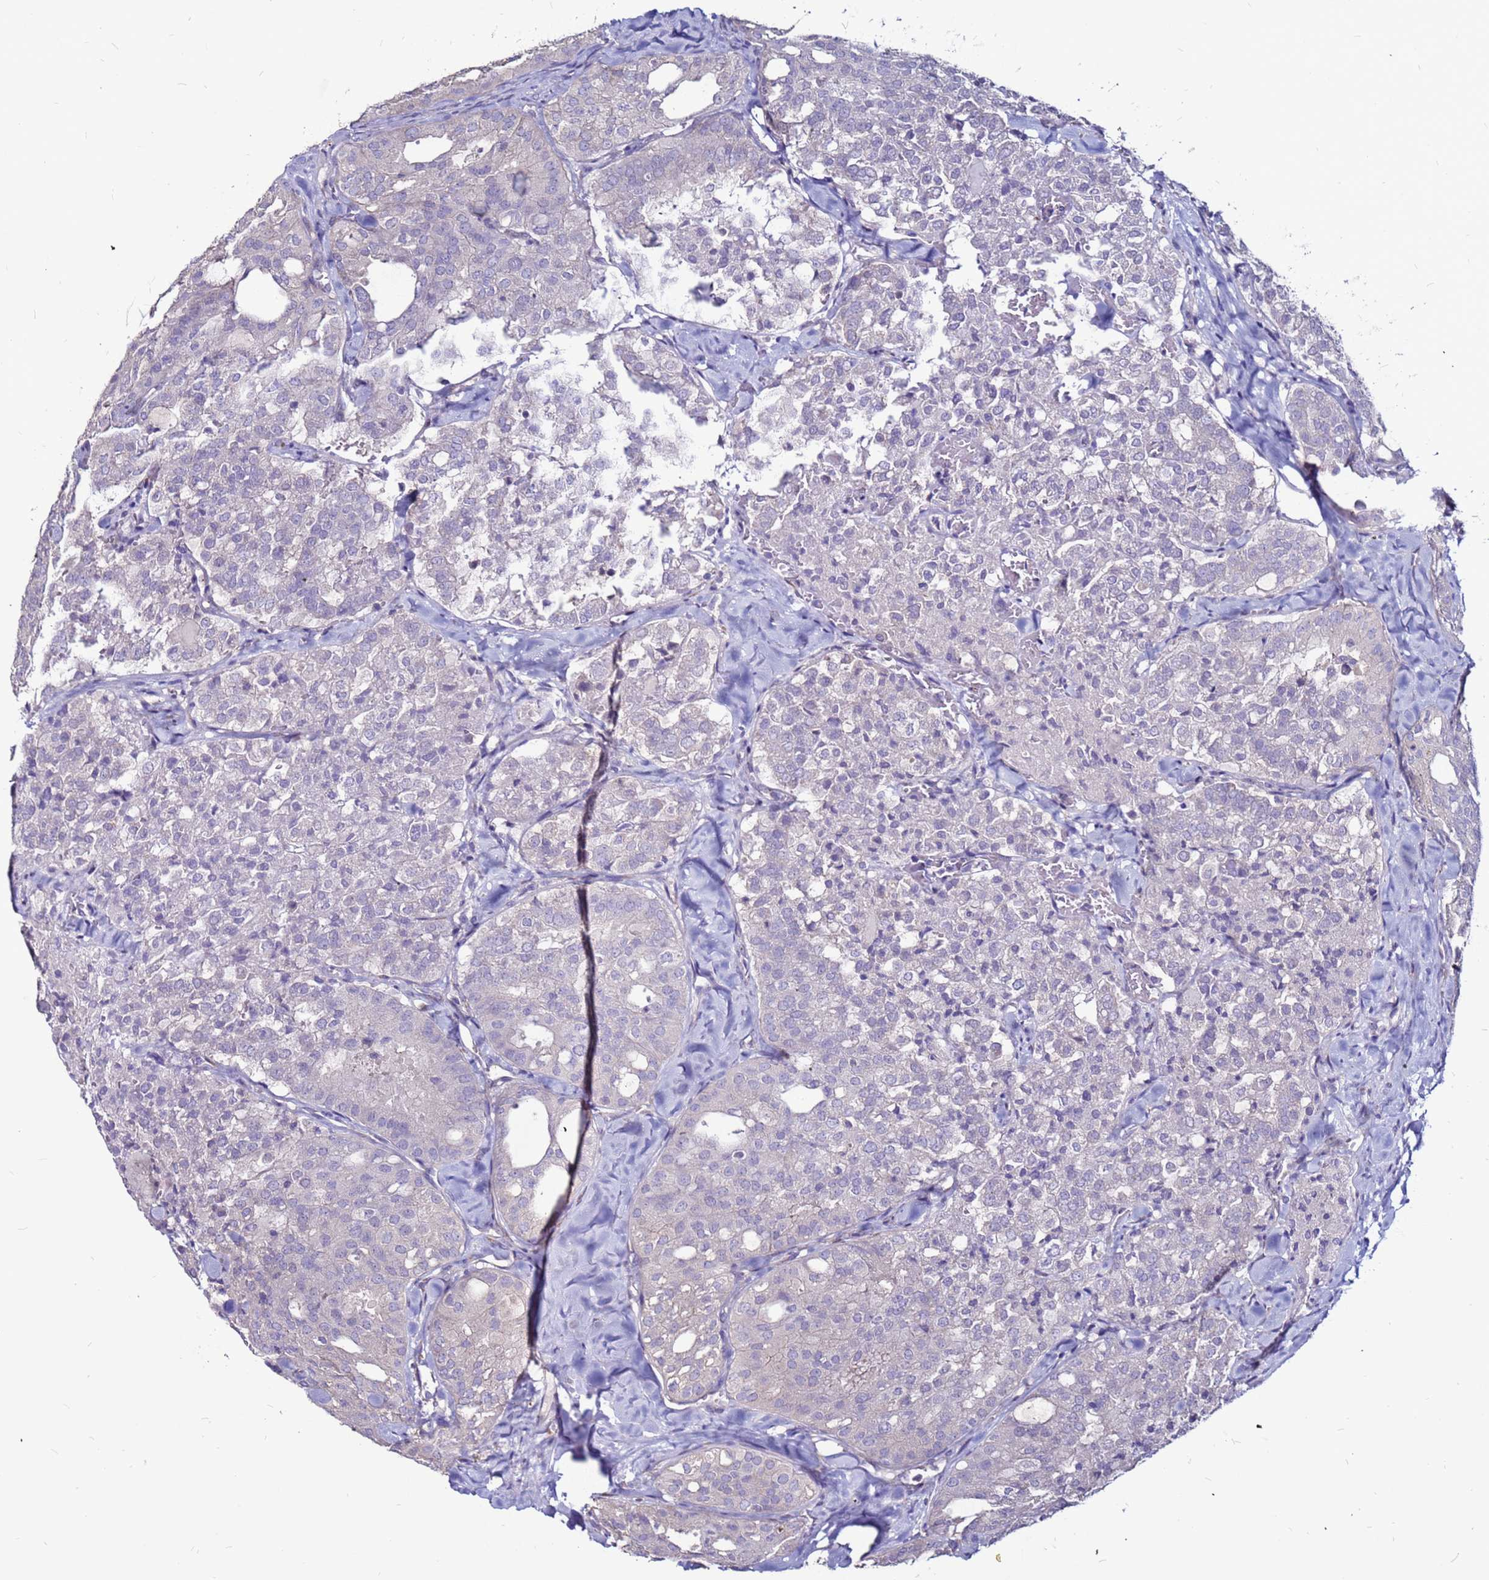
{"staining": {"intensity": "negative", "quantity": "none", "location": "none"}, "tissue": "thyroid cancer", "cell_type": "Tumor cells", "image_type": "cancer", "snomed": [{"axis": "morphology", "description": "Follicular adenoma carcinoma, NOS"}, {"axis": "topography", "description": "Thyroid gland"}], "caption": "Immunohistochemistry (IHC) image of neoplastic tissue: human thyroid follicular adenoma carcinoma stained with DAB reveals no significant protein expression in tumor cells. (DAB immunohistochemistry (IHC) visualized using brightfield microscopy, high magnification).", "gene": "SLC44A3", "patient": {"sex": "male", "age": 75}}